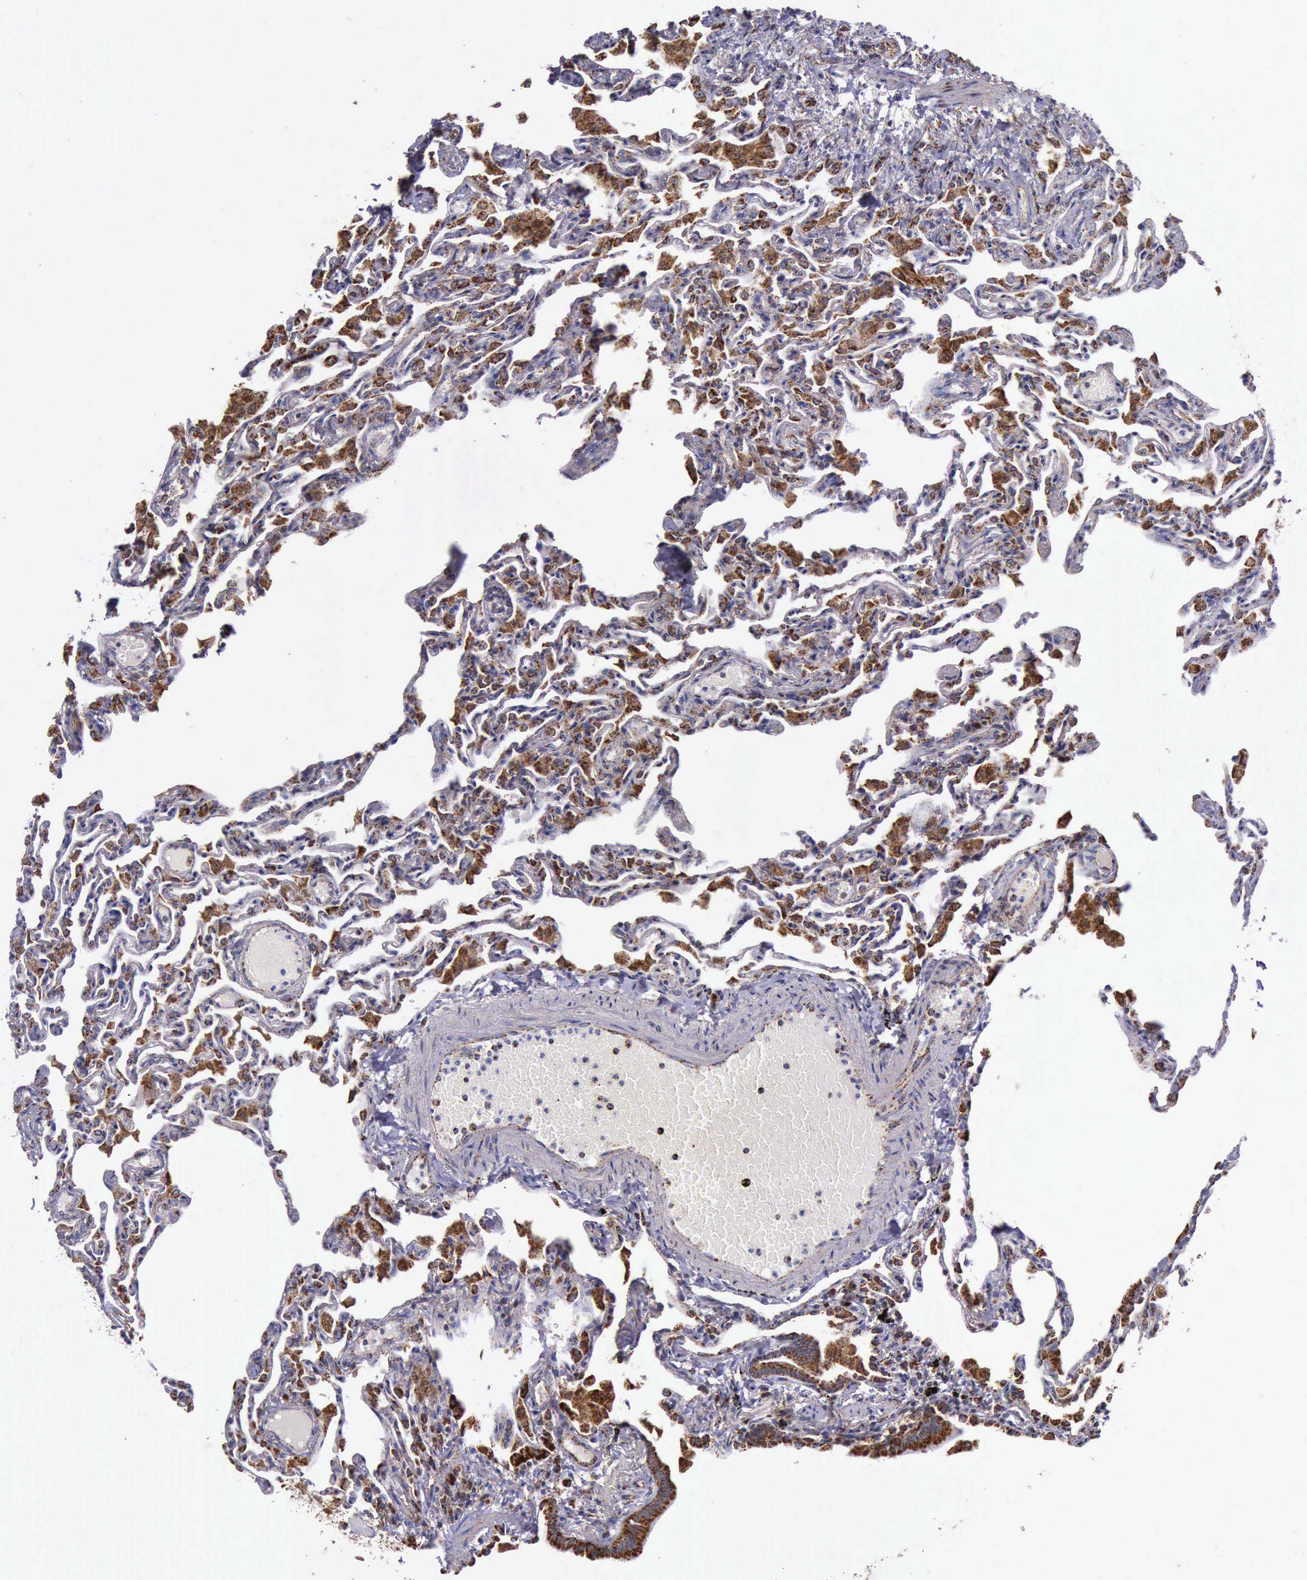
{"staining": {"intensity": "moderate", "quantity": ">75%", "location": "cytoplasmic/membranous"}, "tissue": "lung", "cell_type": "Alveolar cells", "image_type": "normal", "snomed": [{"axis": "morphology", "description": "Normal tissue, NOS"}, {"axis": "topography", "description": "Lung"}], "caption": "Lung stained with a brown dye reveals moderate cytoplasmic/membranous positive expression in about >75% of alveolar cells.", "gene": "TXN2", "patient": {"sex": "female", "age": 49}}